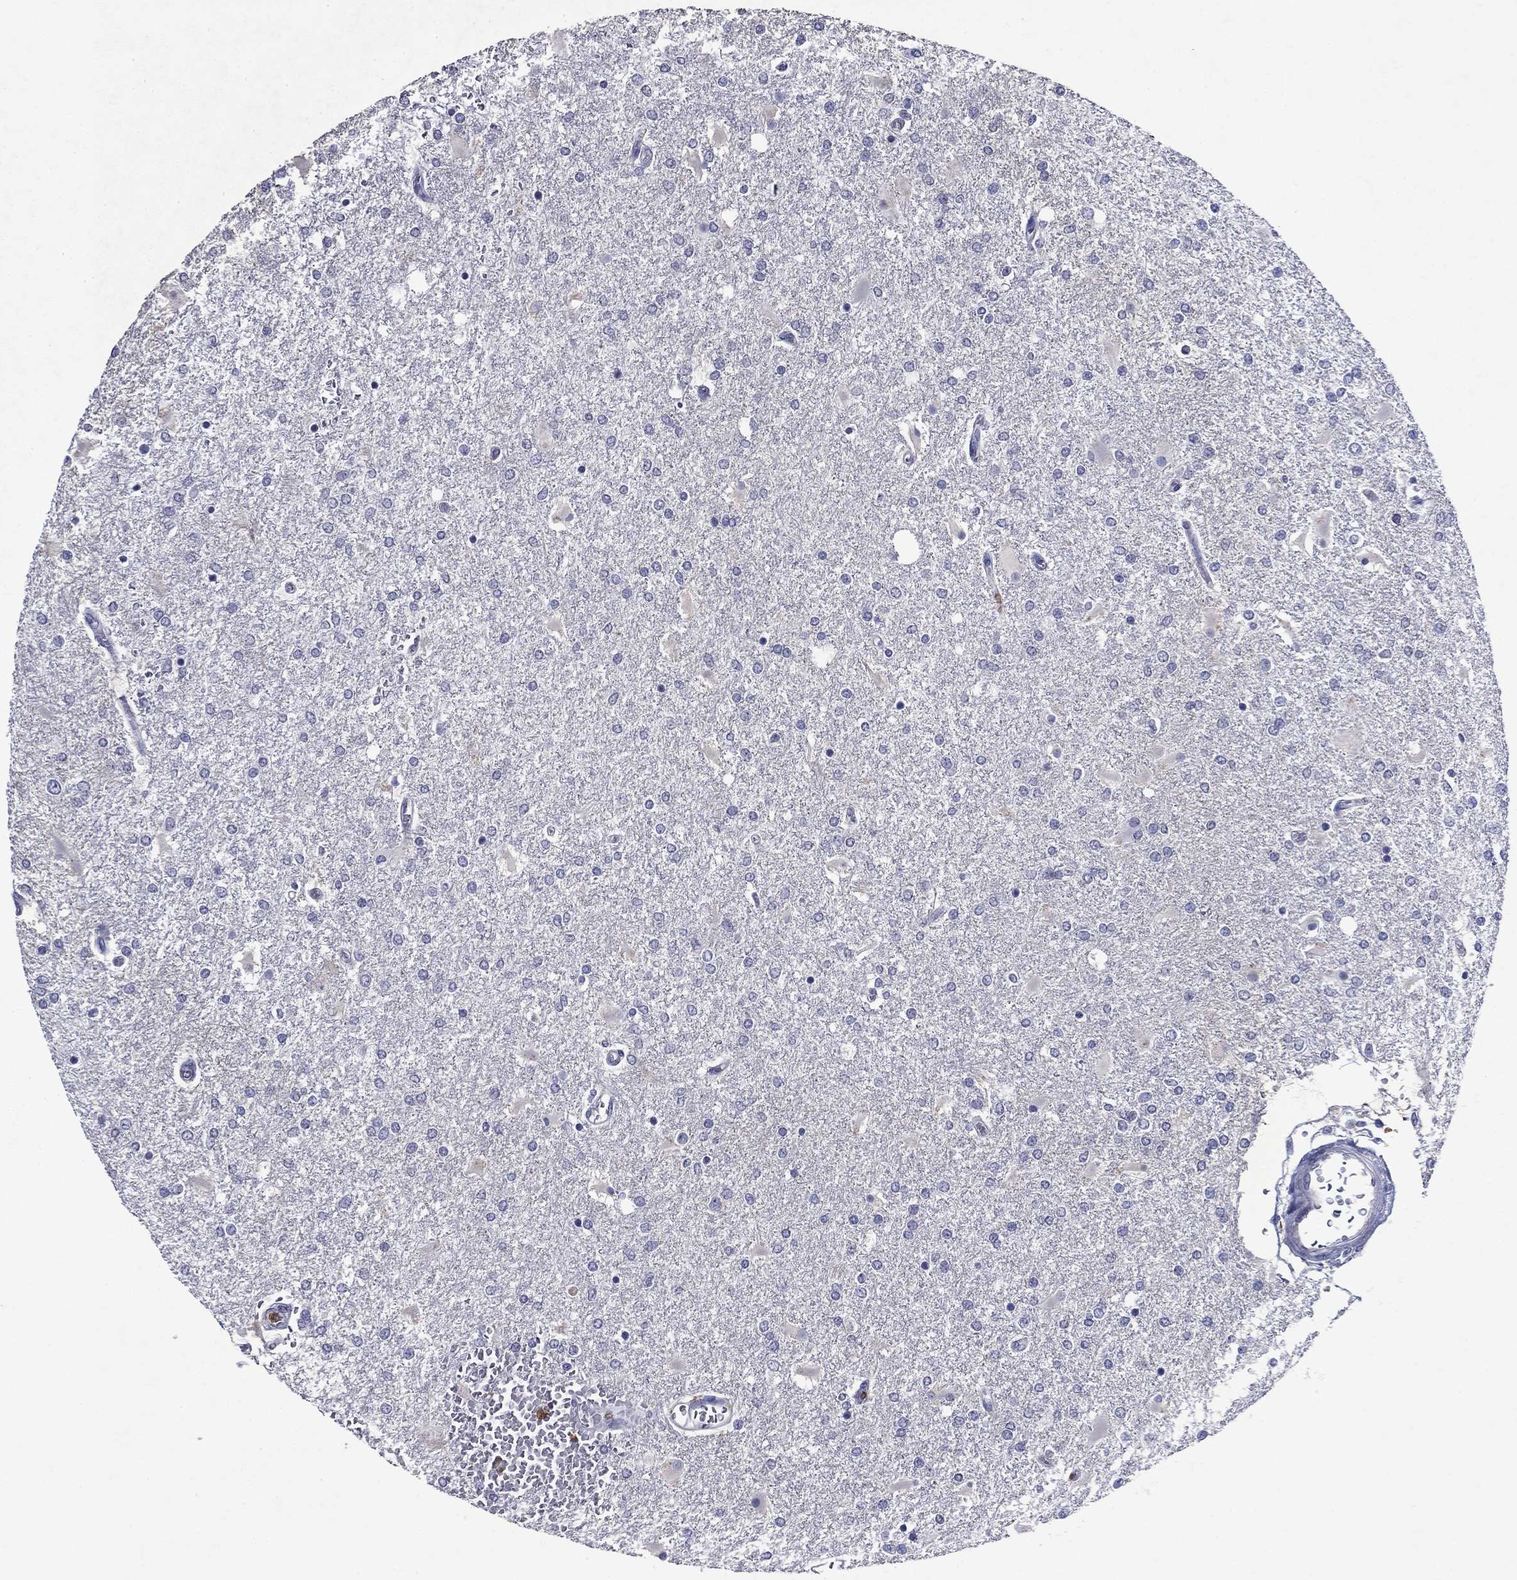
{"staining": {"intensity": "negative", "quantity": "none", "location": "none"}, "tissue": "glioma", "cell_type": "Tumor cells", "image_type": "cancer", "snomed": [{"axis": "morphology", "description": "Glioma, malignant, High grade"}, {"axis": "topography", "description": "Cerebral cortex"}], "caption": "DAB immunohistochemical staining of malignant glioma (high-grade) exhibits no significant staining in tumor cells.", "gene": "IRF5", "patient": {"sex": "male", "age": 79}}